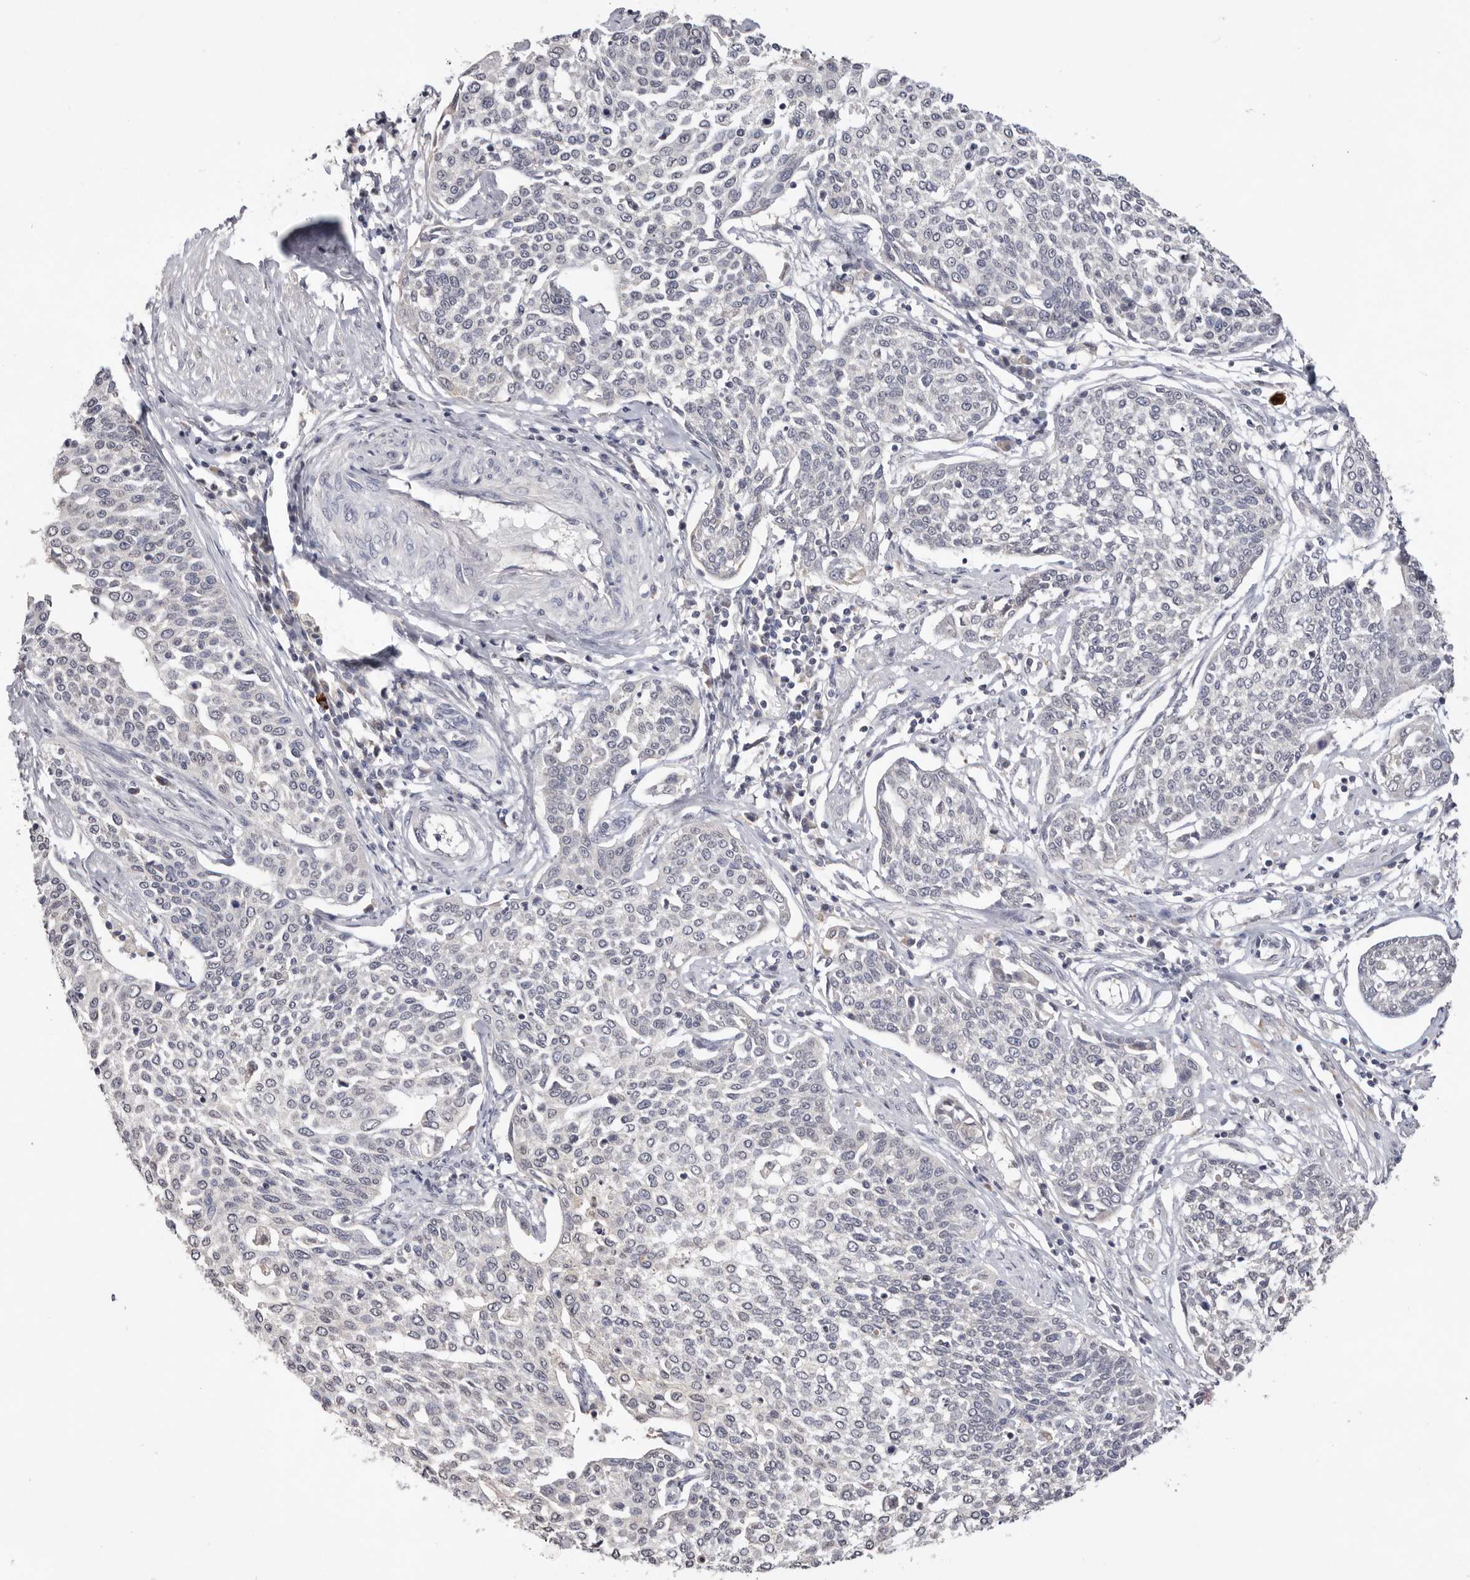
{"staining": {"intensity": "negative", "quantity": "none", "location": "none"}, "tissue": "cervical cancer", "cell_type": "Tumor cells", "image_type": "cancer", "snomed": [{"axis": "morphology", "description": "Squamous cell carcinoma, NOS"}, {"axis": "topography", "description": "Cervix"}], "caption": "A high-resolution histopathology image shows immunohistochemistry staining of cervical squamous cell carcinoma, which exhibits no significant staining in tumor cells. The staining was performed using DAB (3,3'-diaminobenzidine) to visualize the protein expression in brown, while the nuclei were stained in blue with hematoxylin (Magnification: 20x).", "gene": "DOP1A", "patient": {"sex": "female", "age": 34}}